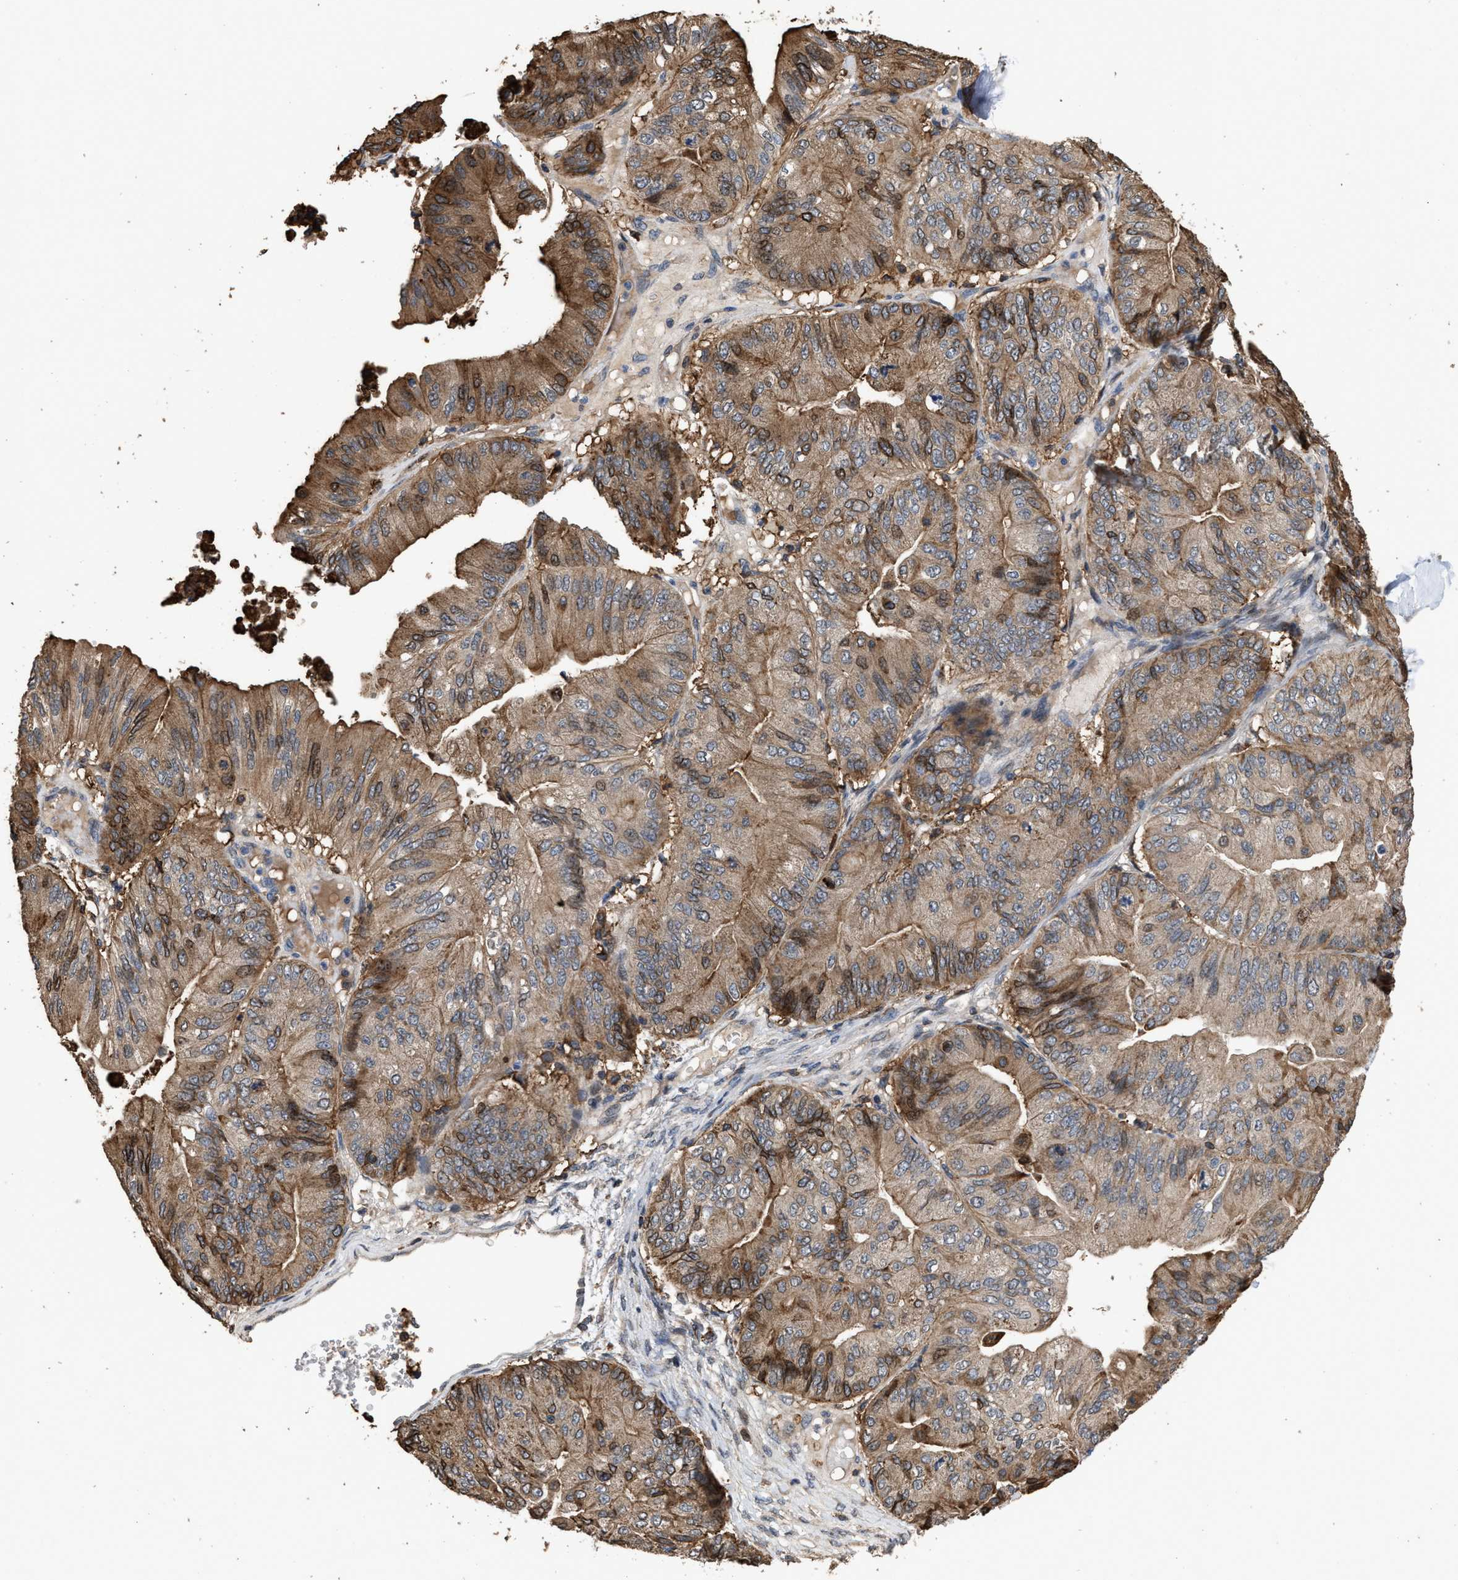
{"staining": {"intensity": "moderate", "quantity": ">75%", "location": "cytoplasmic/membranous"}, "tissue": "ovarian cancer", "cell_type": "Tumor cells", "image_type": "cancer", "snomed": [{"axis": "morphology", "description": "Cystadenocarcinoma, mucinous, NOS"}, {"axis": "topography", "description": "Ovary"}], "caption": "Mucinous cystadenocarcinoma (ovarian) was stained to show a protein in brown. There is medium levels of moderate cytoplasmic/membranous positivity in about >75% of tumor cells.", "gene": "TDRKH", "patient": {"sex": "female", "age": 61}}